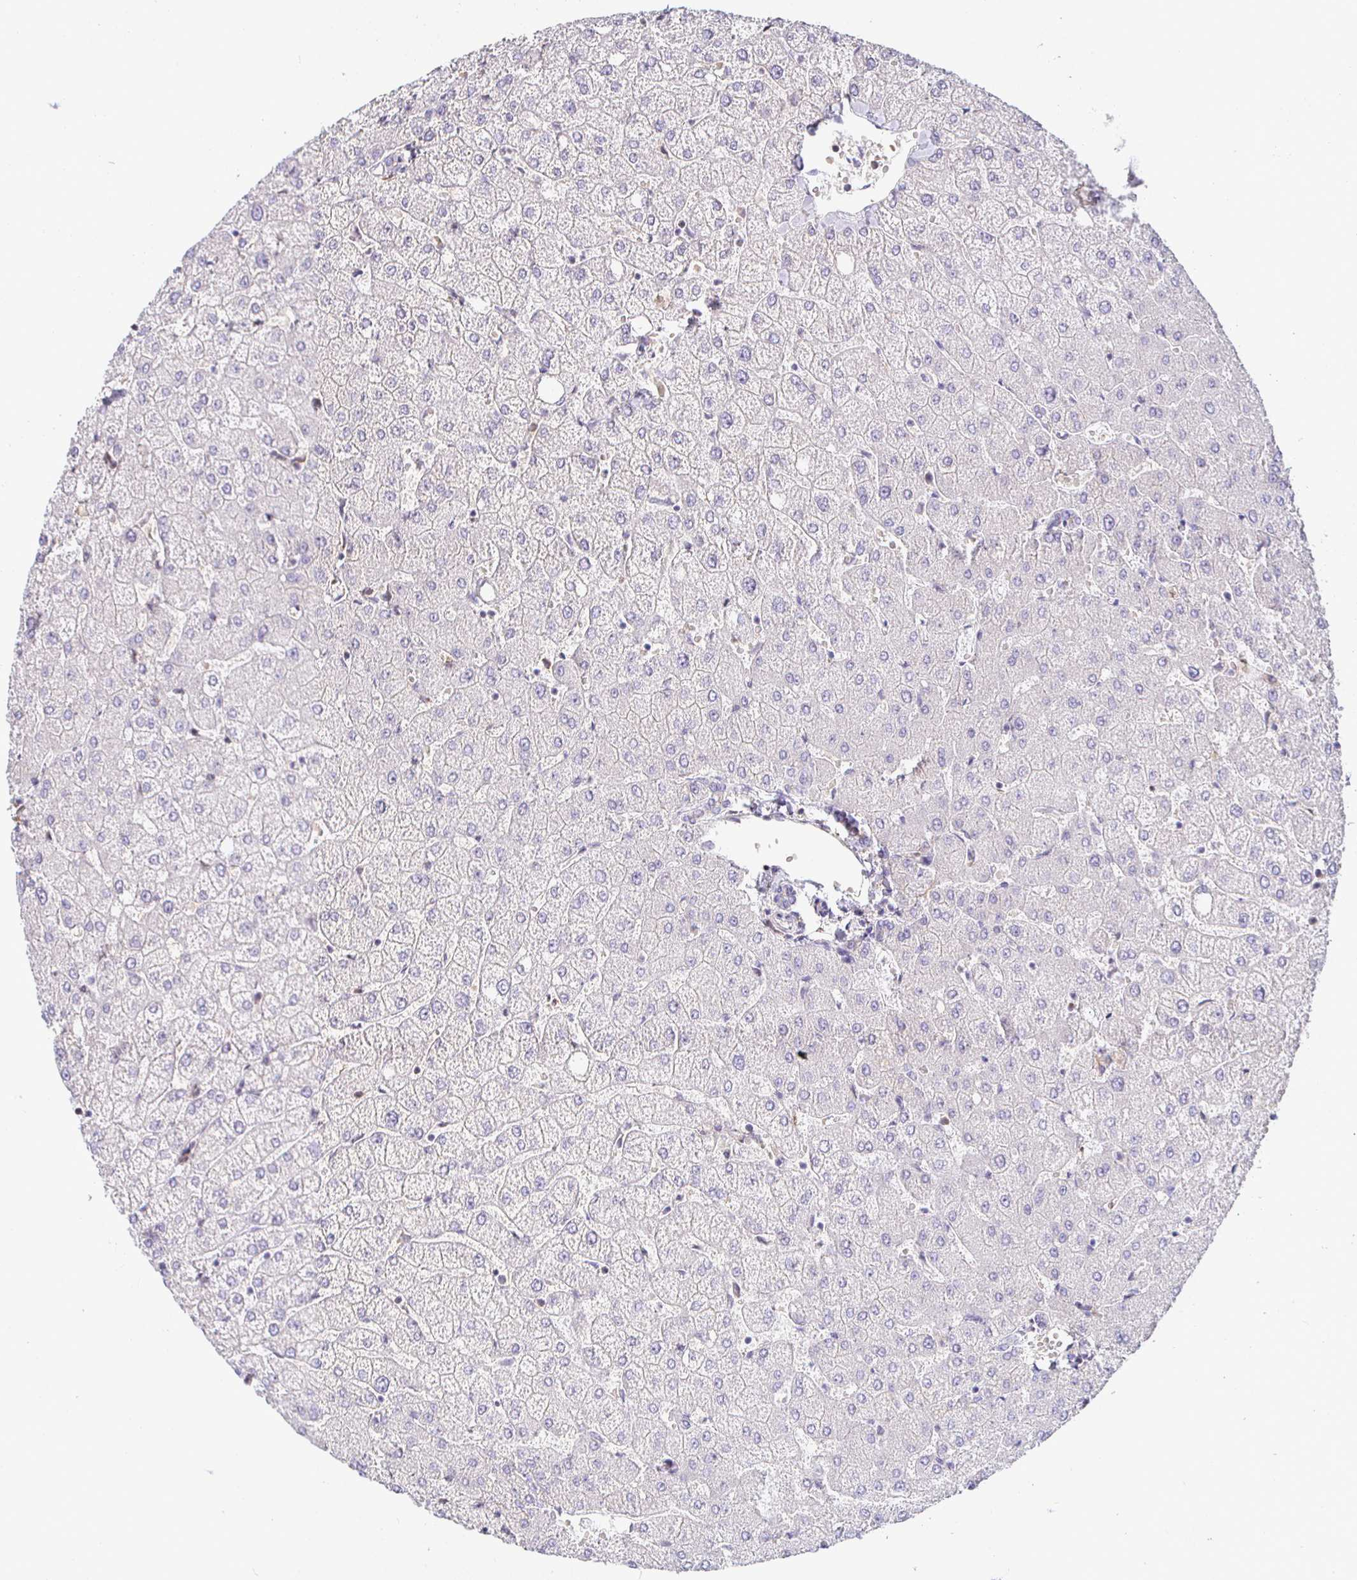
{"staining": {"intensity": "negative", "quantity": "none", "location": "none"}, "tissue": "liver", "cell_type": "Cholangiocytes", "image_type": "normal", "snomed": [{"axis": "morphology", "description": "Normal tissue, NOS"}, {"axis": "topography", "description": "Liver"}], "caption": "This is an immunohistochemistry photomicrograph of benign liver. There is no positivity in cholangiocytes.", "gene": "SIRPA", "patient": {"sex": "female", "age": 54}}